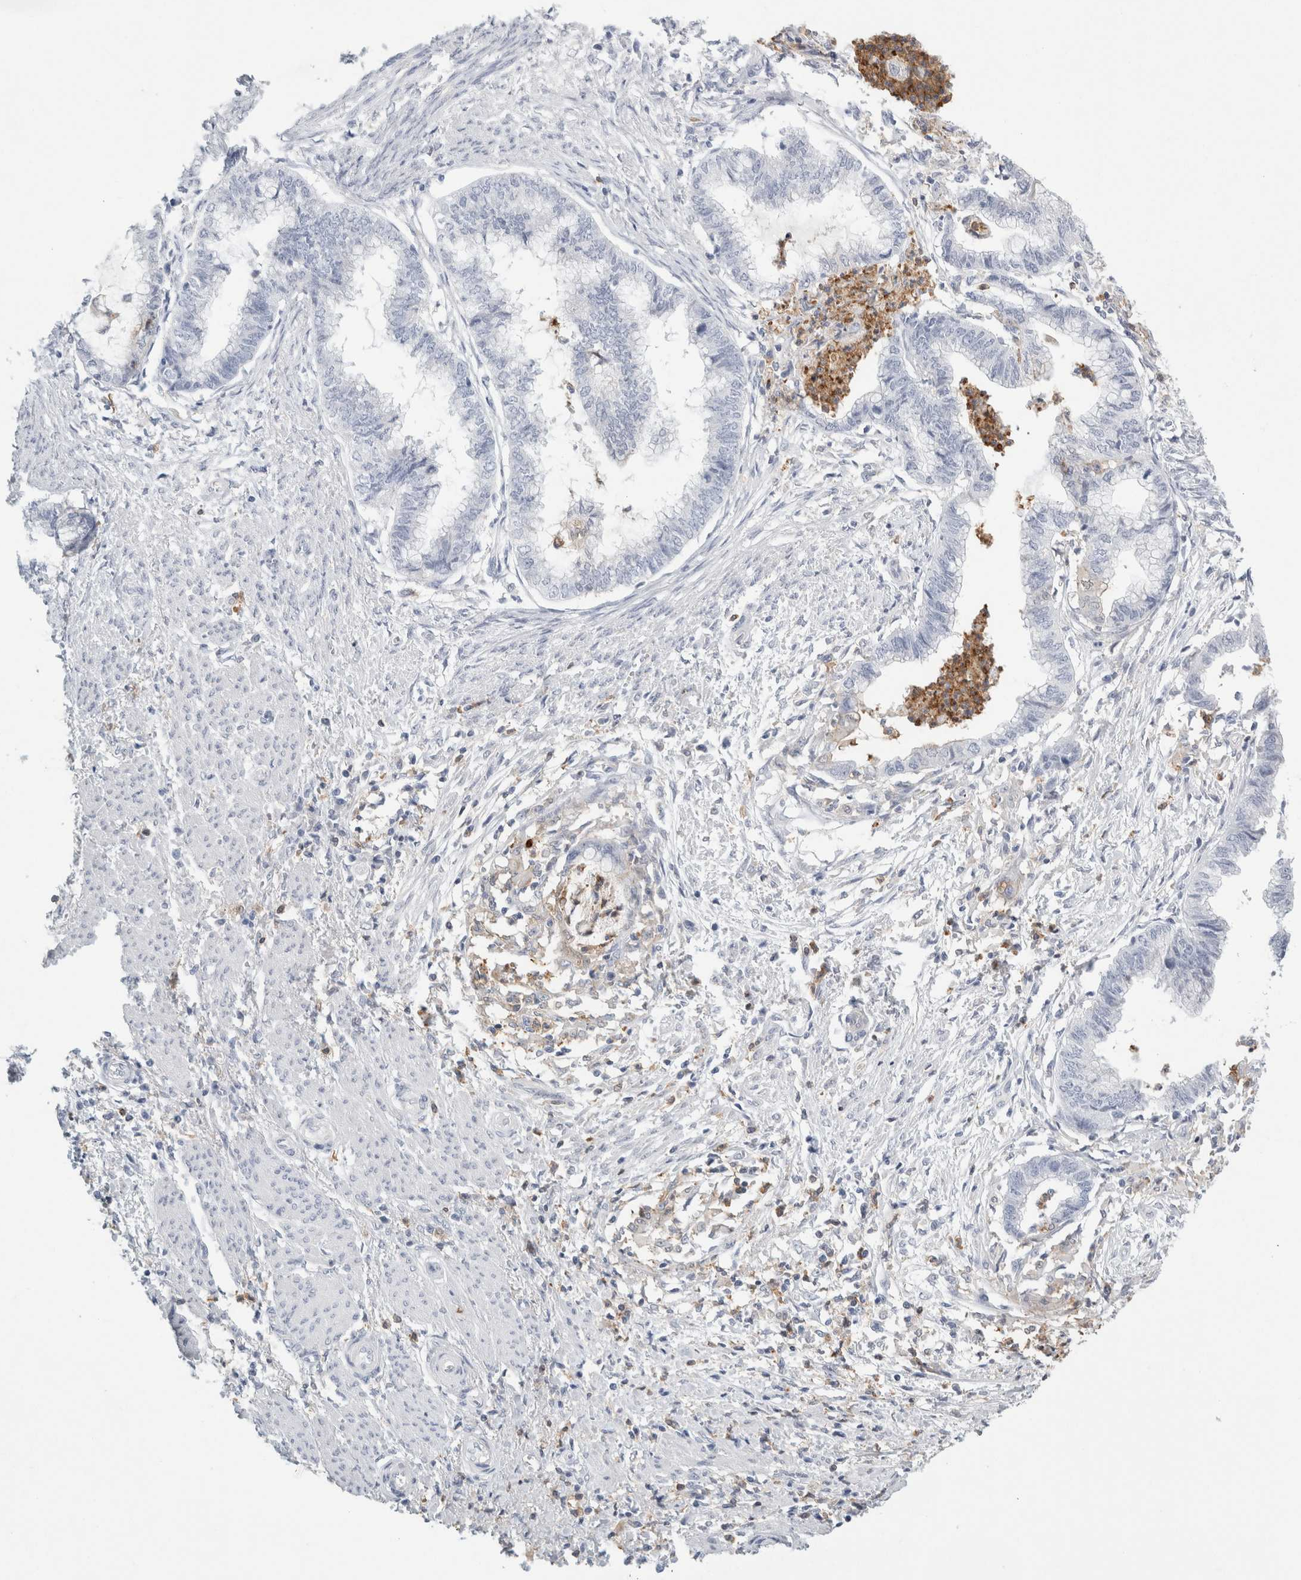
{"staining": {"intensity": "negative", "quantity": "none", "location": "none"}, "tissue": "endometrial cancer", "cell_type": "Tumor cells", "image_type": "cancer", "snomed": [{"axis": "morphology", "description": "Necrosis, NOS"}, {"axis": "morphology", "description": "Adenocarcinoma, NOS"}, {"axis": "topography", "description": "Endometrium"}], "caption": "A high-resolution micrograph shows IHC staining of endometrial cancer (adenocarcinoma), which exhibits no significant positivity in tumor cells.", "gene": "P2RY2", "patient": {"sex": "female", "age": 79}}